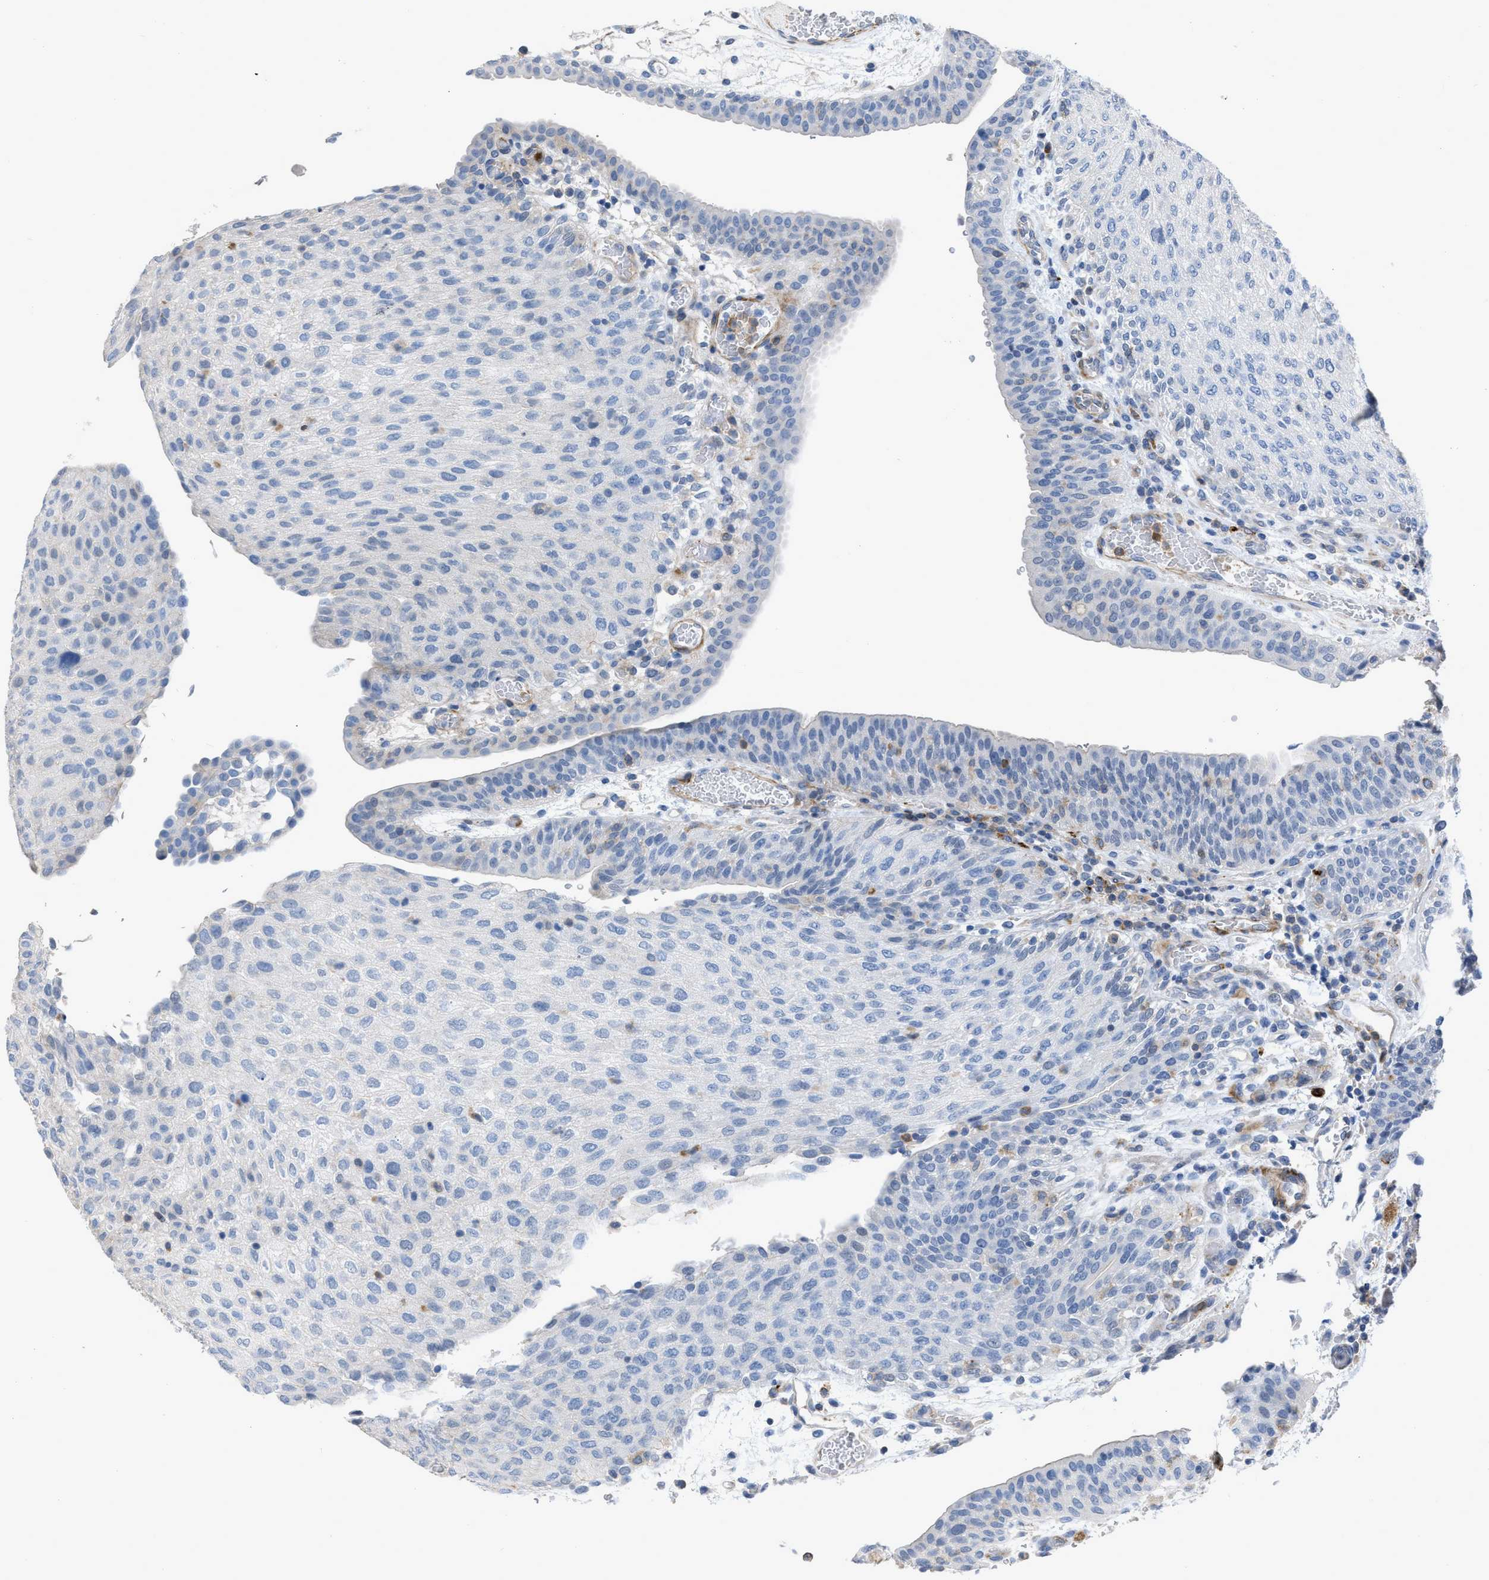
{"staining": {"intensity": "negative", "quantity": "none", "location": "none"}, "tissue": "urothelial cancer", "cell_type": "Tumor cells", "image_type": "cancer", "snomed": [{"axis": "morphology", "description": "Urothelial carcinoma, Low grade"}, {"axis": "morphology", "description": "Urothelial carcinoma, High grade"}, {"axis": "topography", "description": "Urinary bladder"}], "caption": "Tumor cells show no significant protein expression in urothelial cancer.", "gene": "PRMT2", "patient": {"sex": "male", "age": 35}}